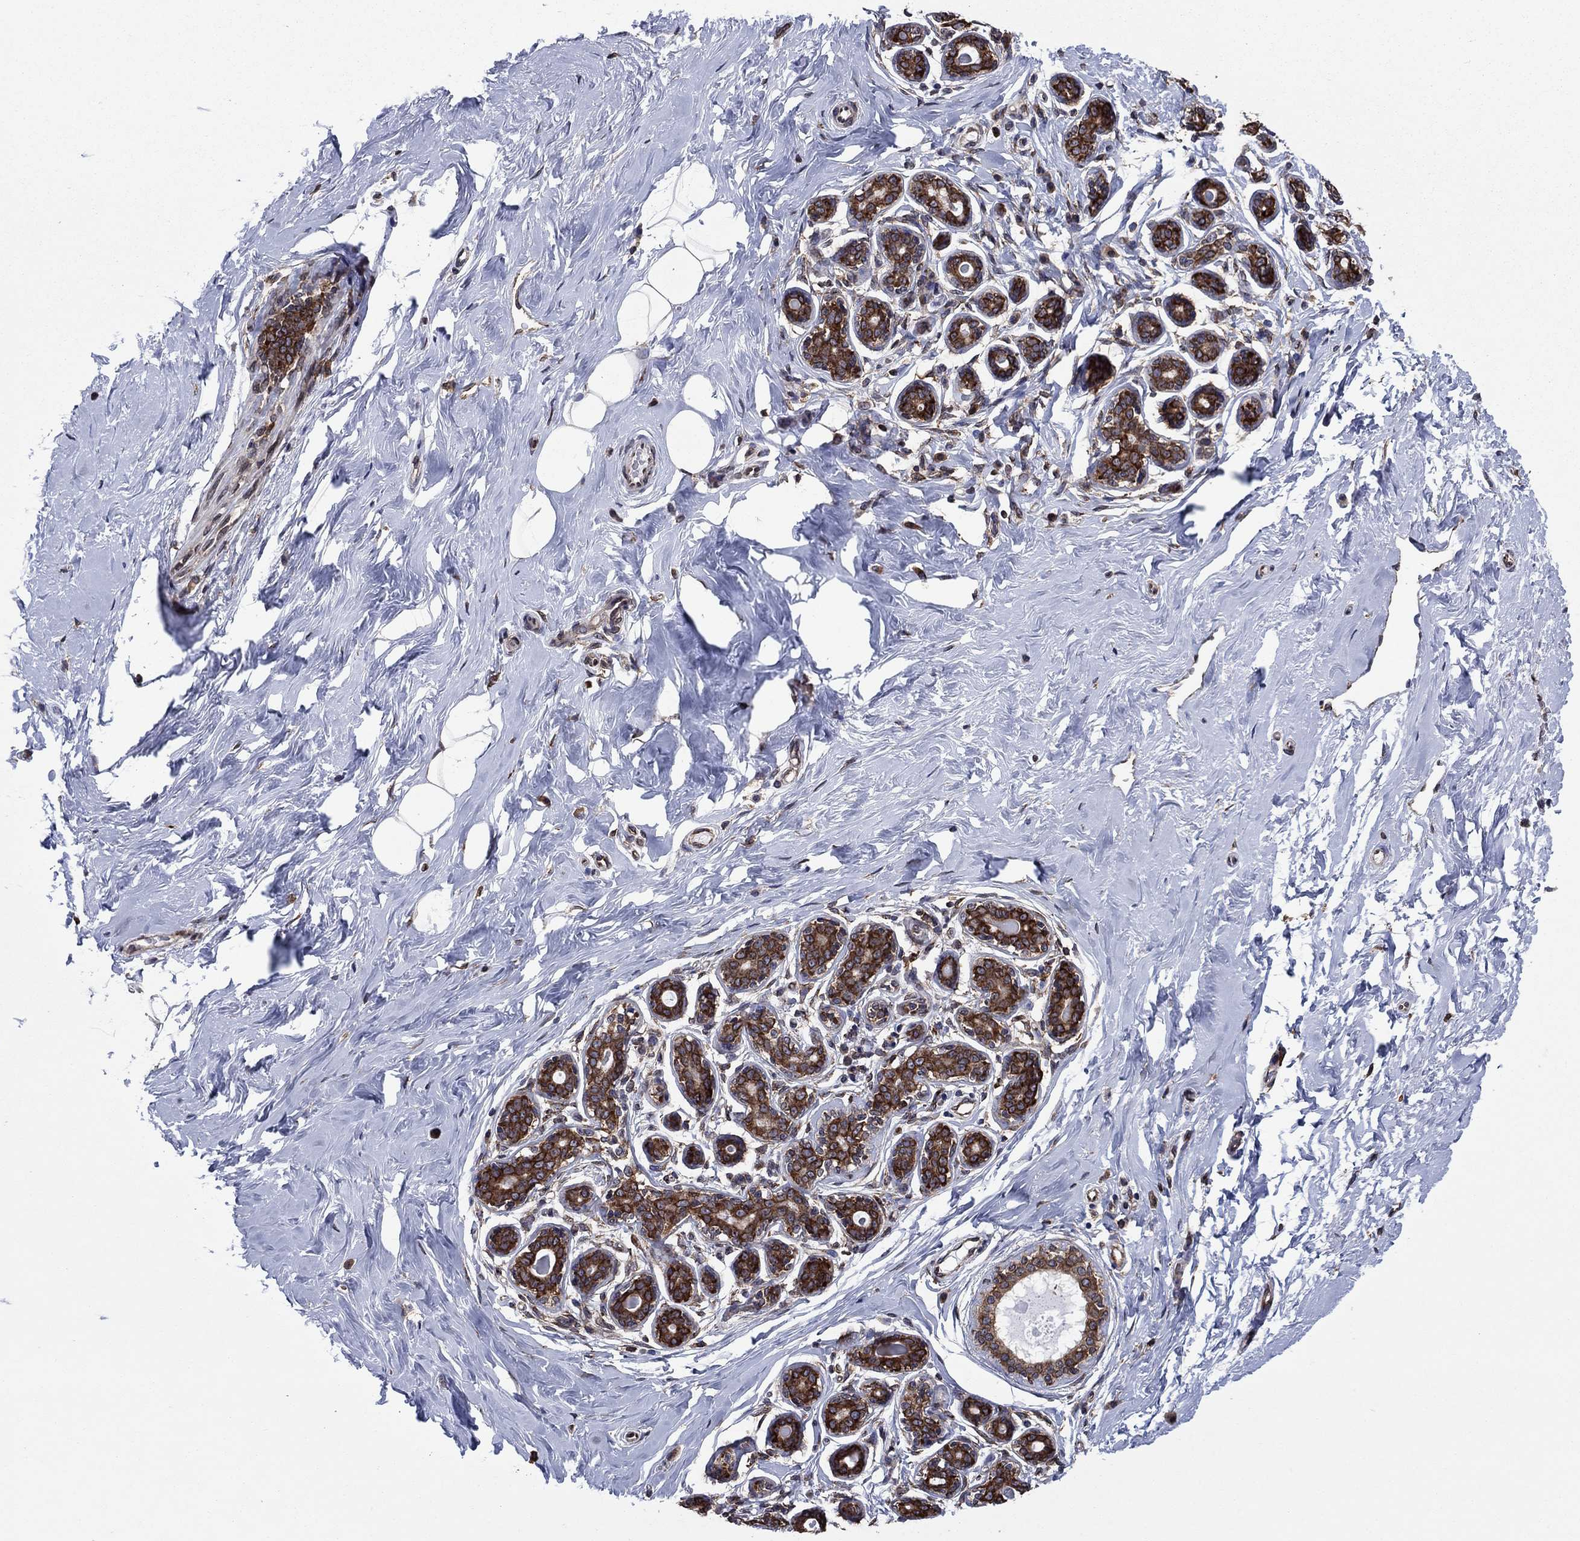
{"staining": {"intensity": "negative", "quantity": "none", "location": "none"}, "tissue": "breast", "cell_type": "Adipocytes", "image_type": "normal", "snomed": [{"axis": "morphology", "description": "Normal tissue, NOS"}, {"axis": "topography", "description": "Skin"}, {"axis": "topography", "description": "Breast"}], "caption": "IHC photomicrograph of normal human breast stained for a protein (brown), which demonstrates no expression in adipocytes.", "gene": "YBX1", "patient": {"sex": "female", "age": 43}}